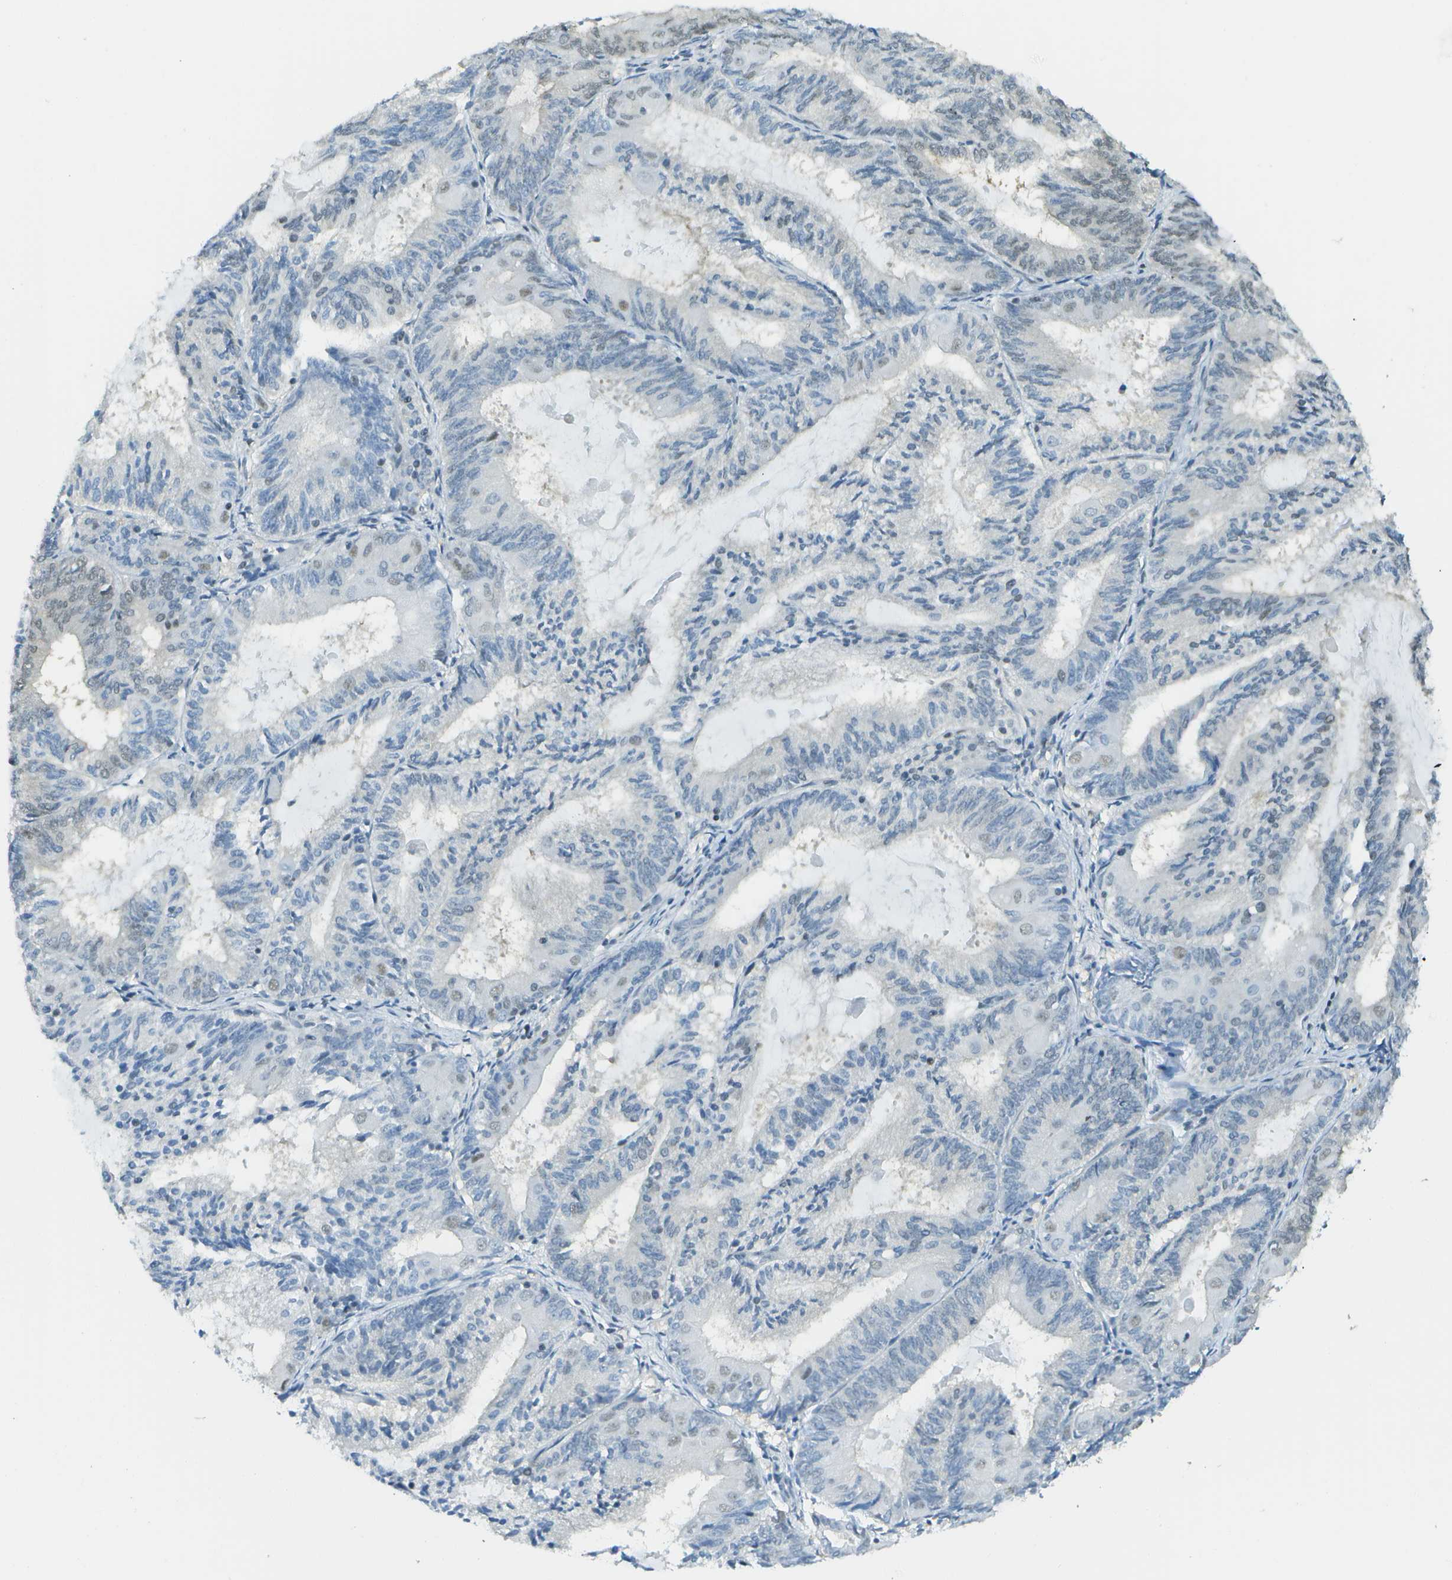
{"staining": {"intensity": "negative", "quantity": "none", "location": "none"}, "tissue": "endometrial cancer", "cell_type": "Tumor cells", "image_type": "cancer", "snomed": [{"axis": "morphology", "description": "Adenocarcinoma, NOS"}, {"axis": "topography", "description": "Endometrium"}], "caption": "There is no significant expression in tumor cells of endometrial cancer (adenocarcinoma). Nuclei are stained in blue.", "gene": "NEK11", "patient": {"sex": "female", "age": 81}}